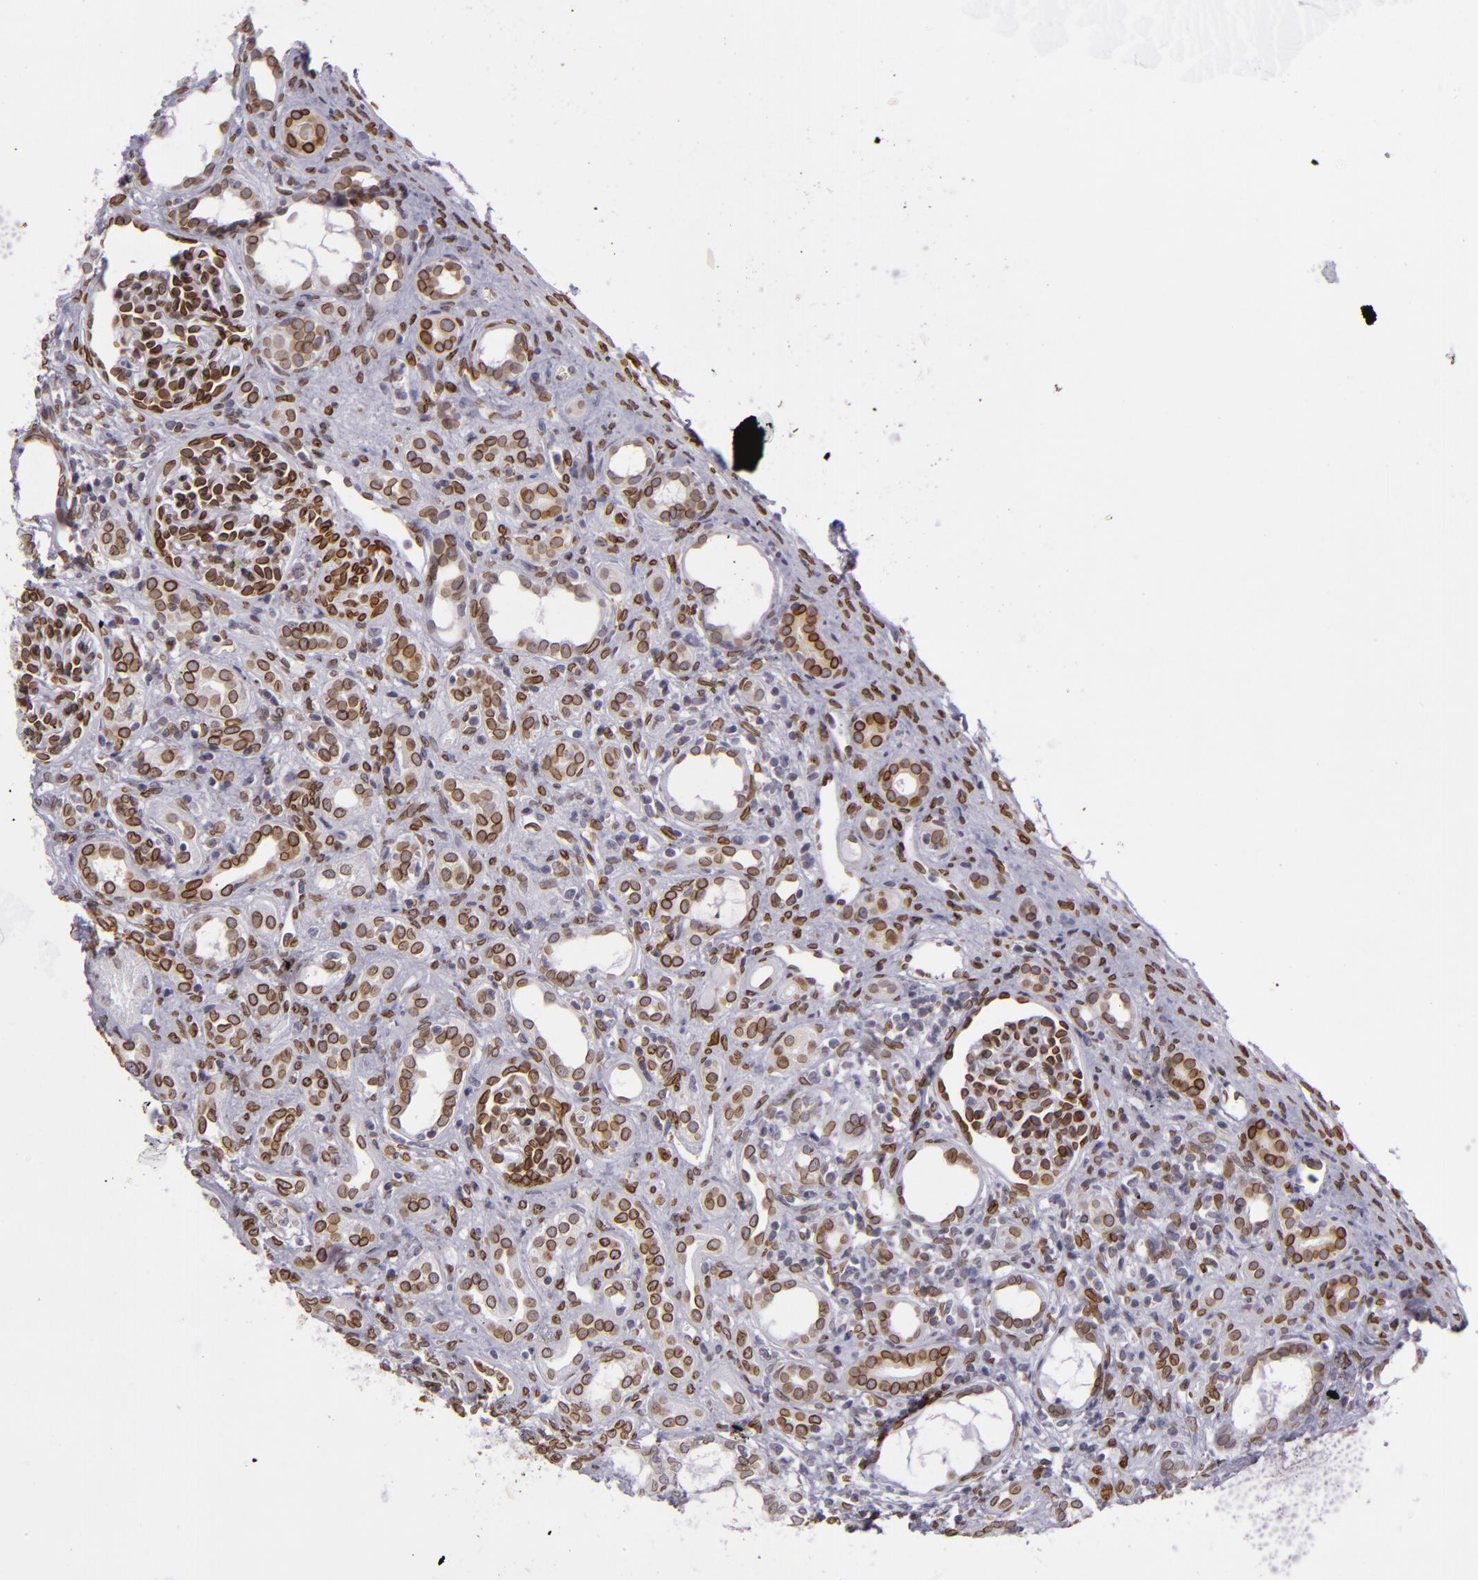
{"staining": {"intensity": "moderate", "quantity": ">75%", "location": "nuclear"}, "tissue": "kidney", "cell_type": "Cells in glomeruli", "image_type": "normal", "snomed": [{"axis": "morphology", "description": "Normal tissue, NOS"}, {"axis": "topography", "description": "Kidney"}], "caption": "This image reveals immunohistochemistry (IHC) staining of normal human kidney, with medium moderate nuclear positivity in about >75% of cells in glomeruli.", "gene": "EMD", "patient": {"sex": "male", "age": 7}}